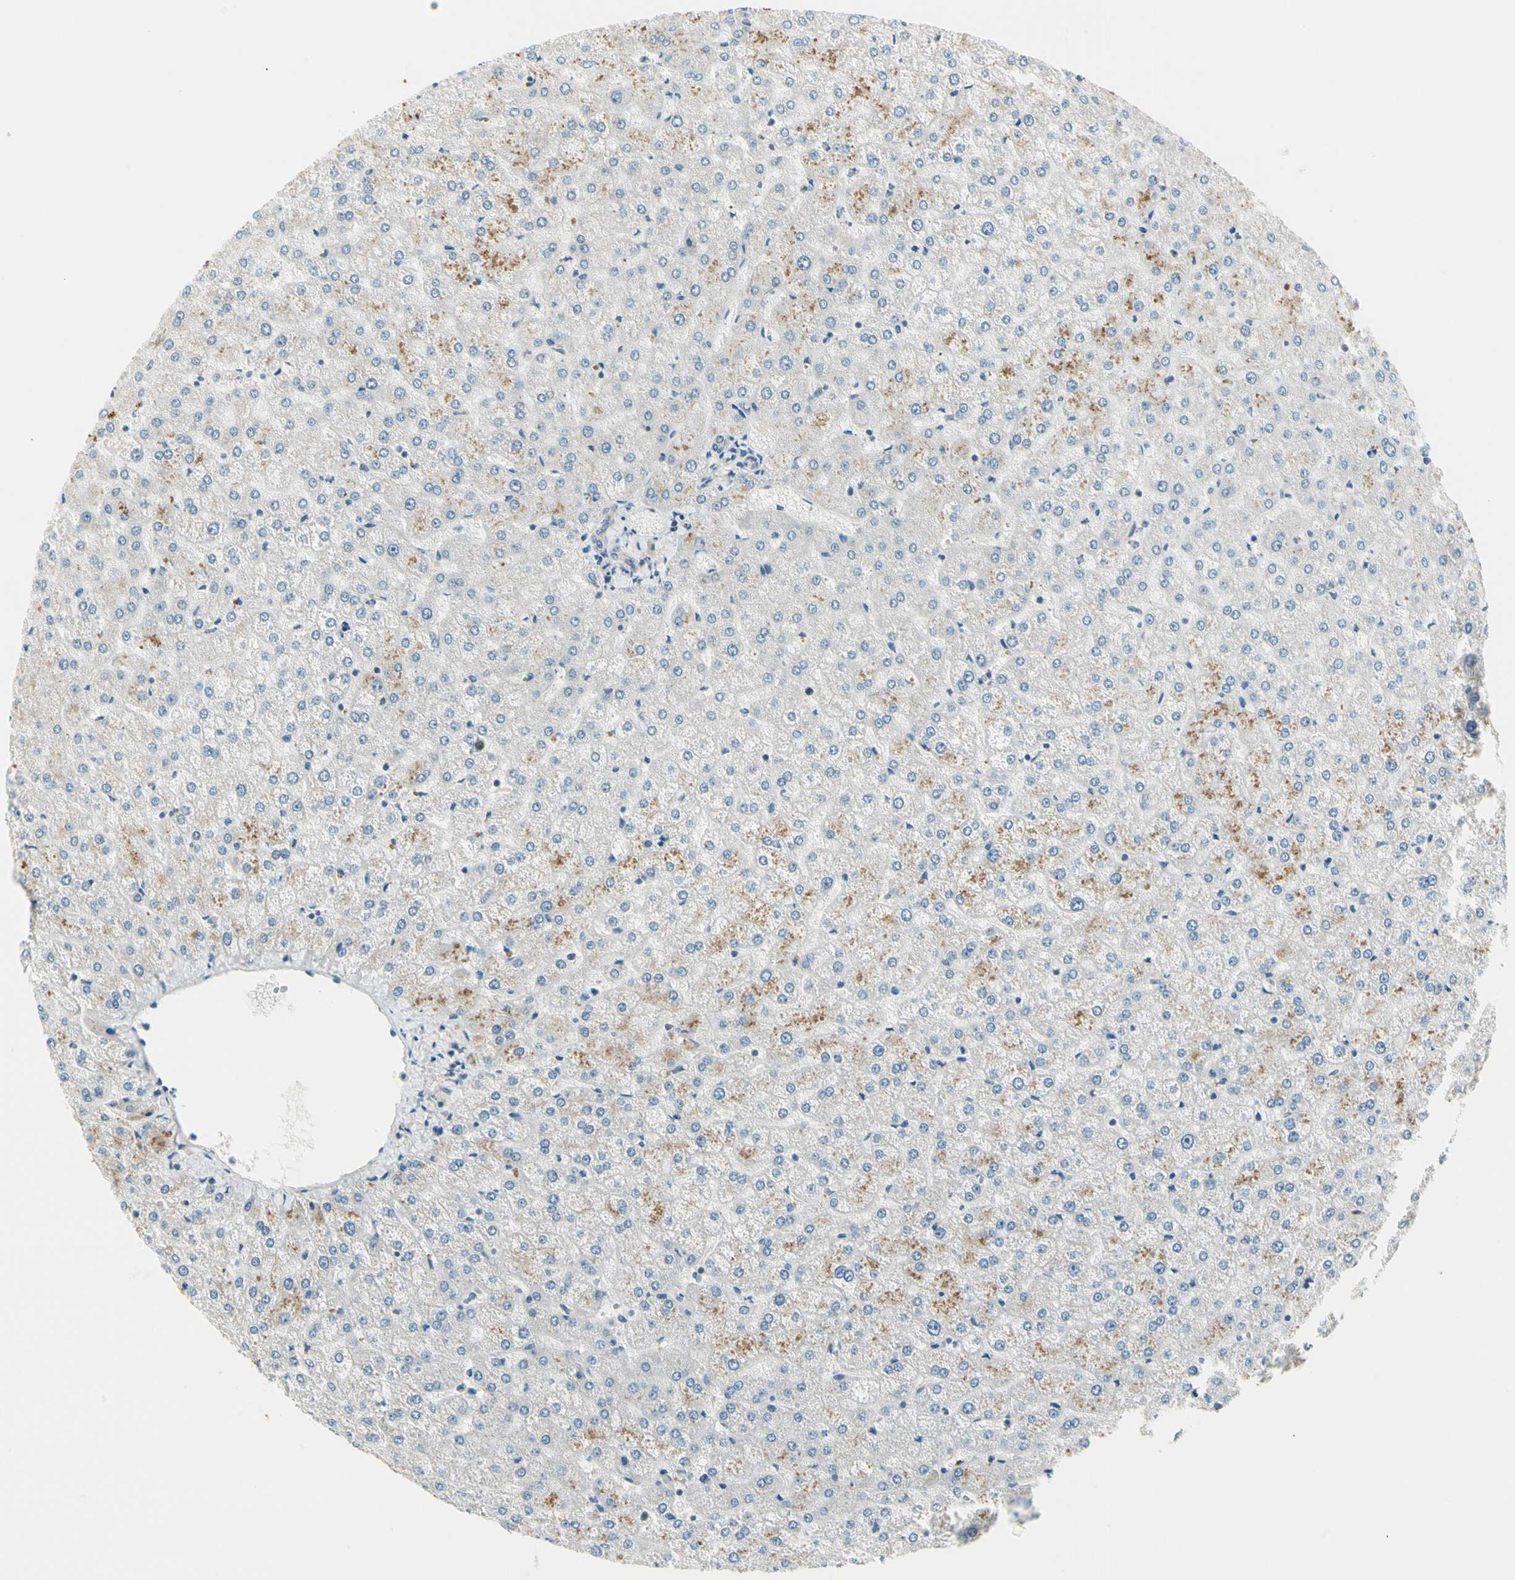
{"staining": {"intensity": "negative", "quantity": "none", "location": "none"}, "tissue": "liver", "cell_type": "Cholangiocytes", "image_type": "normal", "snomed": [{"axis": "morphology", "description": "Normal tissue, NOS"}, {"axis": "topography", "description": "Liver"}], "caption": "This histopathology image is of normal liver stained with immunohistochemistry (IHC) to label a protein in brown with the nuclei are counter-stained blue. There is no staining in cholangiocytes. (Stains: DAB immunohistochemistry (IHC) with hematoxylin counter stain, Microscopy: brightfield microscopy at high magnification).", "gene": "ADGRA3", "patient": {"sex": "female", "age": 32}}